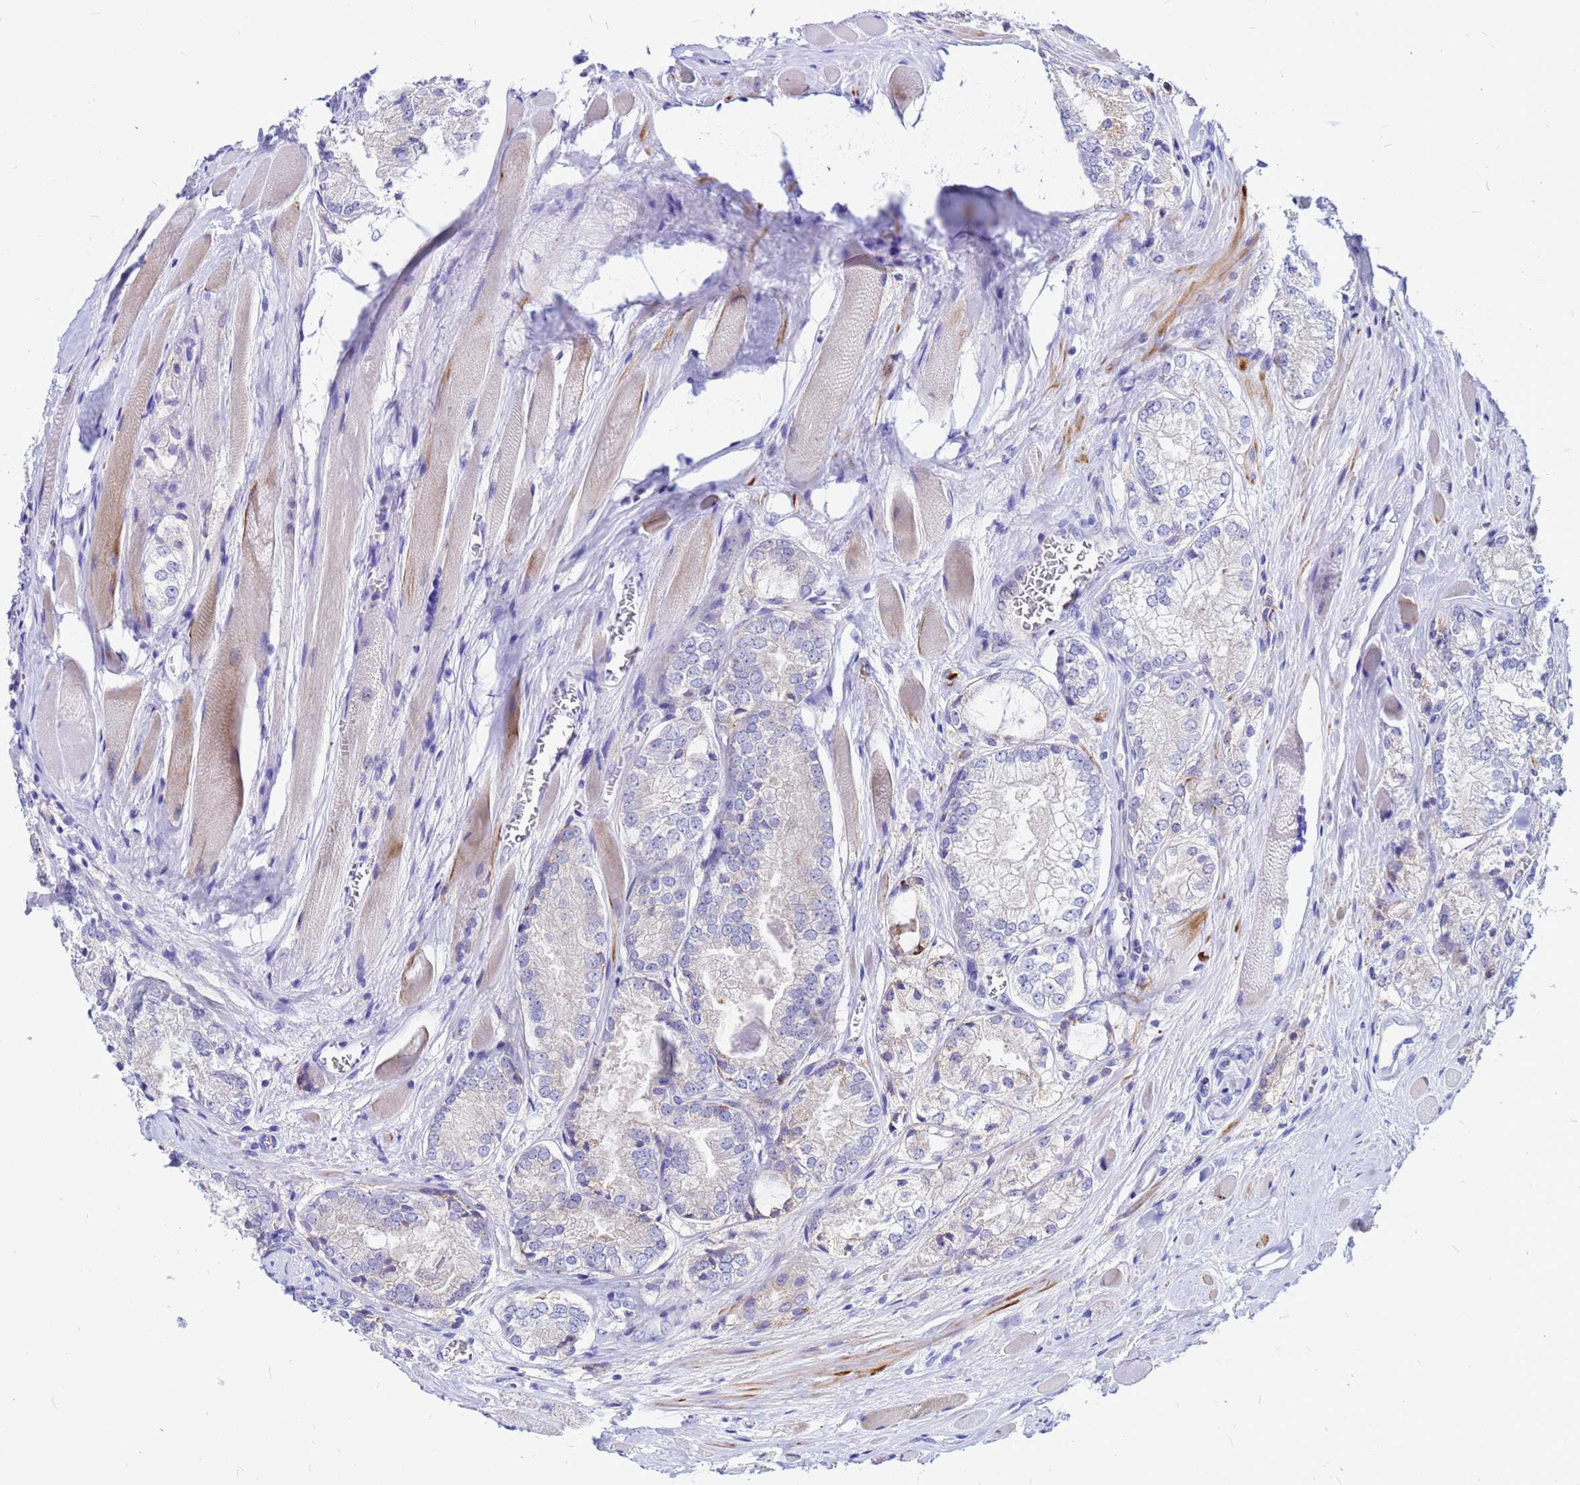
{"staining": {"intensity": "weak", "quantity": "<25%", "location": "cytoplasmic/membranous"}, "tissue": "prostate cancer", "cell_type": "Tumor cells", "image_type": "cancer", "snomed": [{"axis": "morphology", "description": "Adenocarcinoma, Low grade"}, {"axis": "topography", "description": "Prostate"}], "caption": "Immunohistochemistry of prostate cancer (low-grade adenocarcinoma) demonstrates no expression in tumor cells.", "gene": "FHIP1A", "patient": {"sex": "male", "age": 67}}